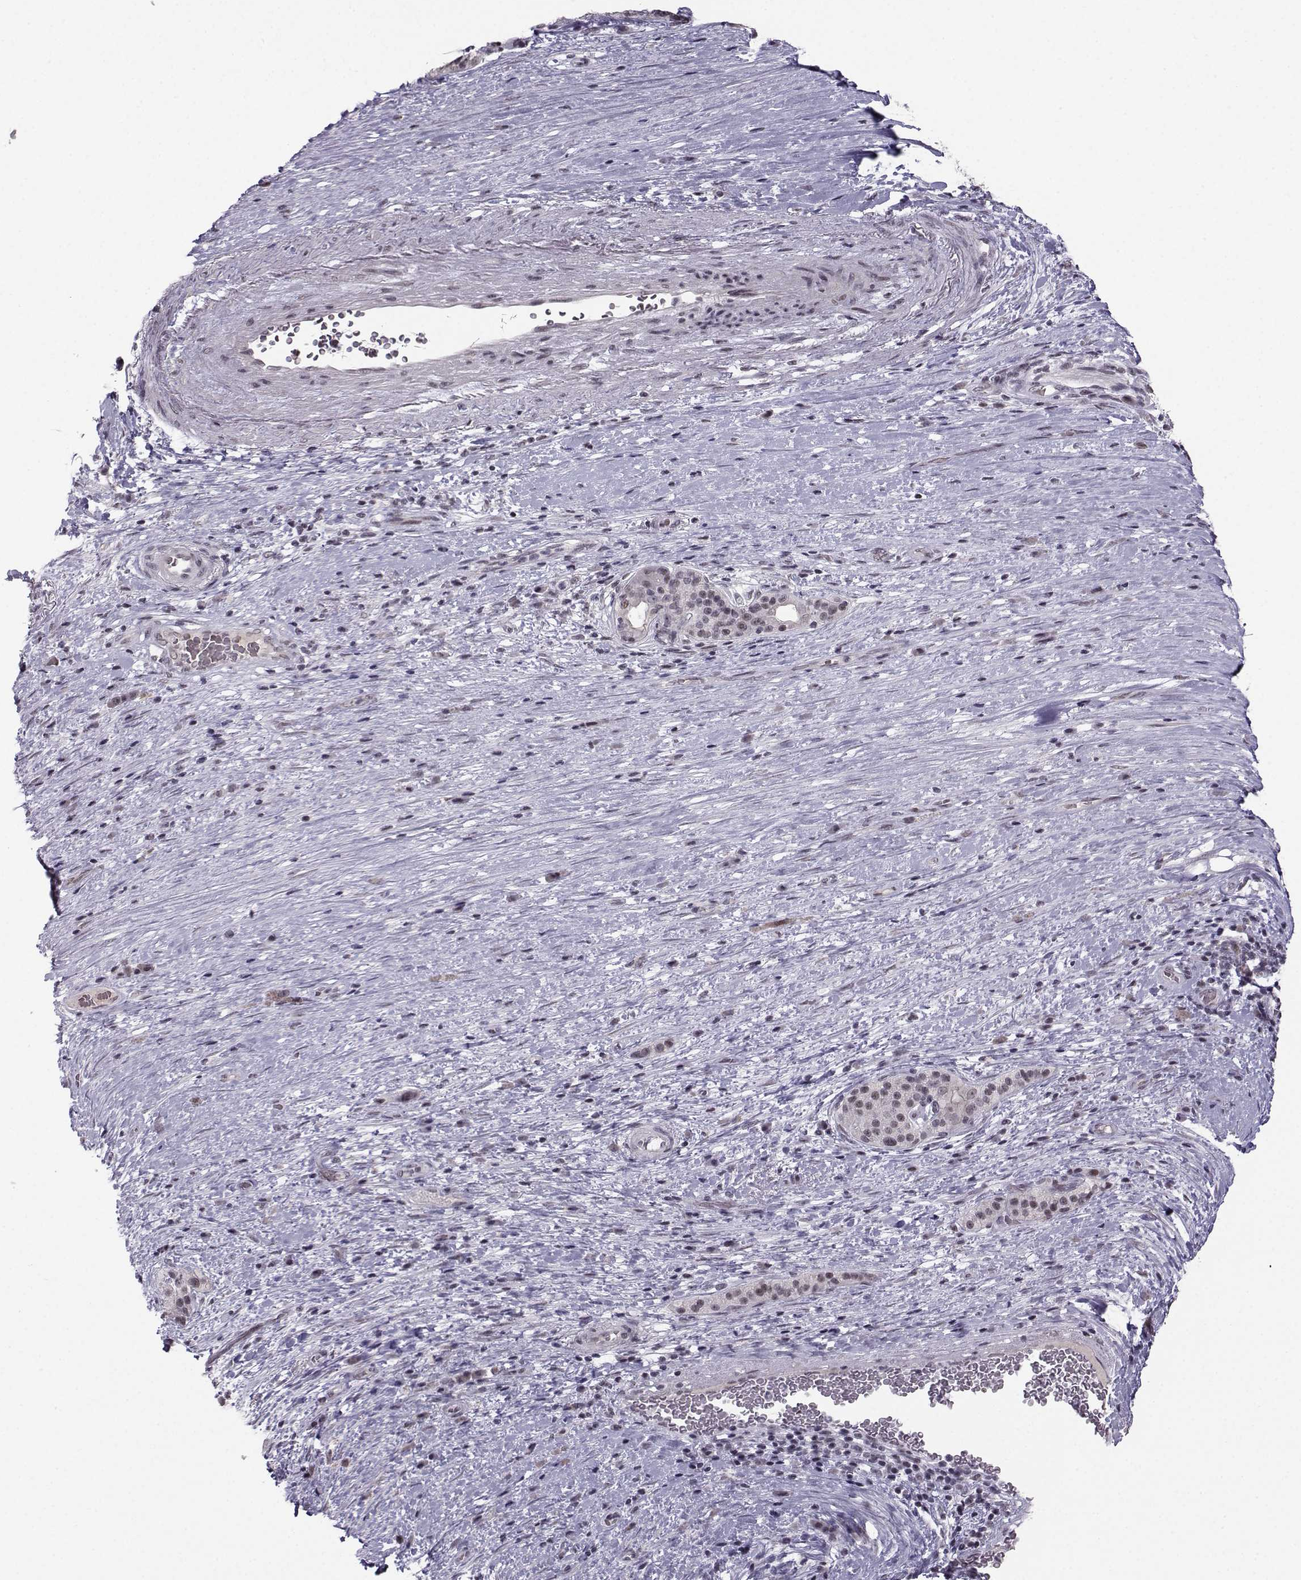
{"staining": {"intensity": "weak", "quantity": "25%-75%", "location": "nuclear"}, "tissue": "pancreatic cancer", "cell_type": "Tumor cells", "image_type": "cancer", "snomed": [{"axis": "morphology", "description": "Adenocarcinoma, NOS"}, {"axis": "topography", "description": "Pancreas"}], "caption": "Approximately 25%-75% of tumor cells in pancreatic cancer (adenocarcinoma) demonstrate weak nuclear protein staining as visualized by brown immunohistochemical staining.", "gene": "LIN28A", "patient": {"sex": "male", "age": 63}}